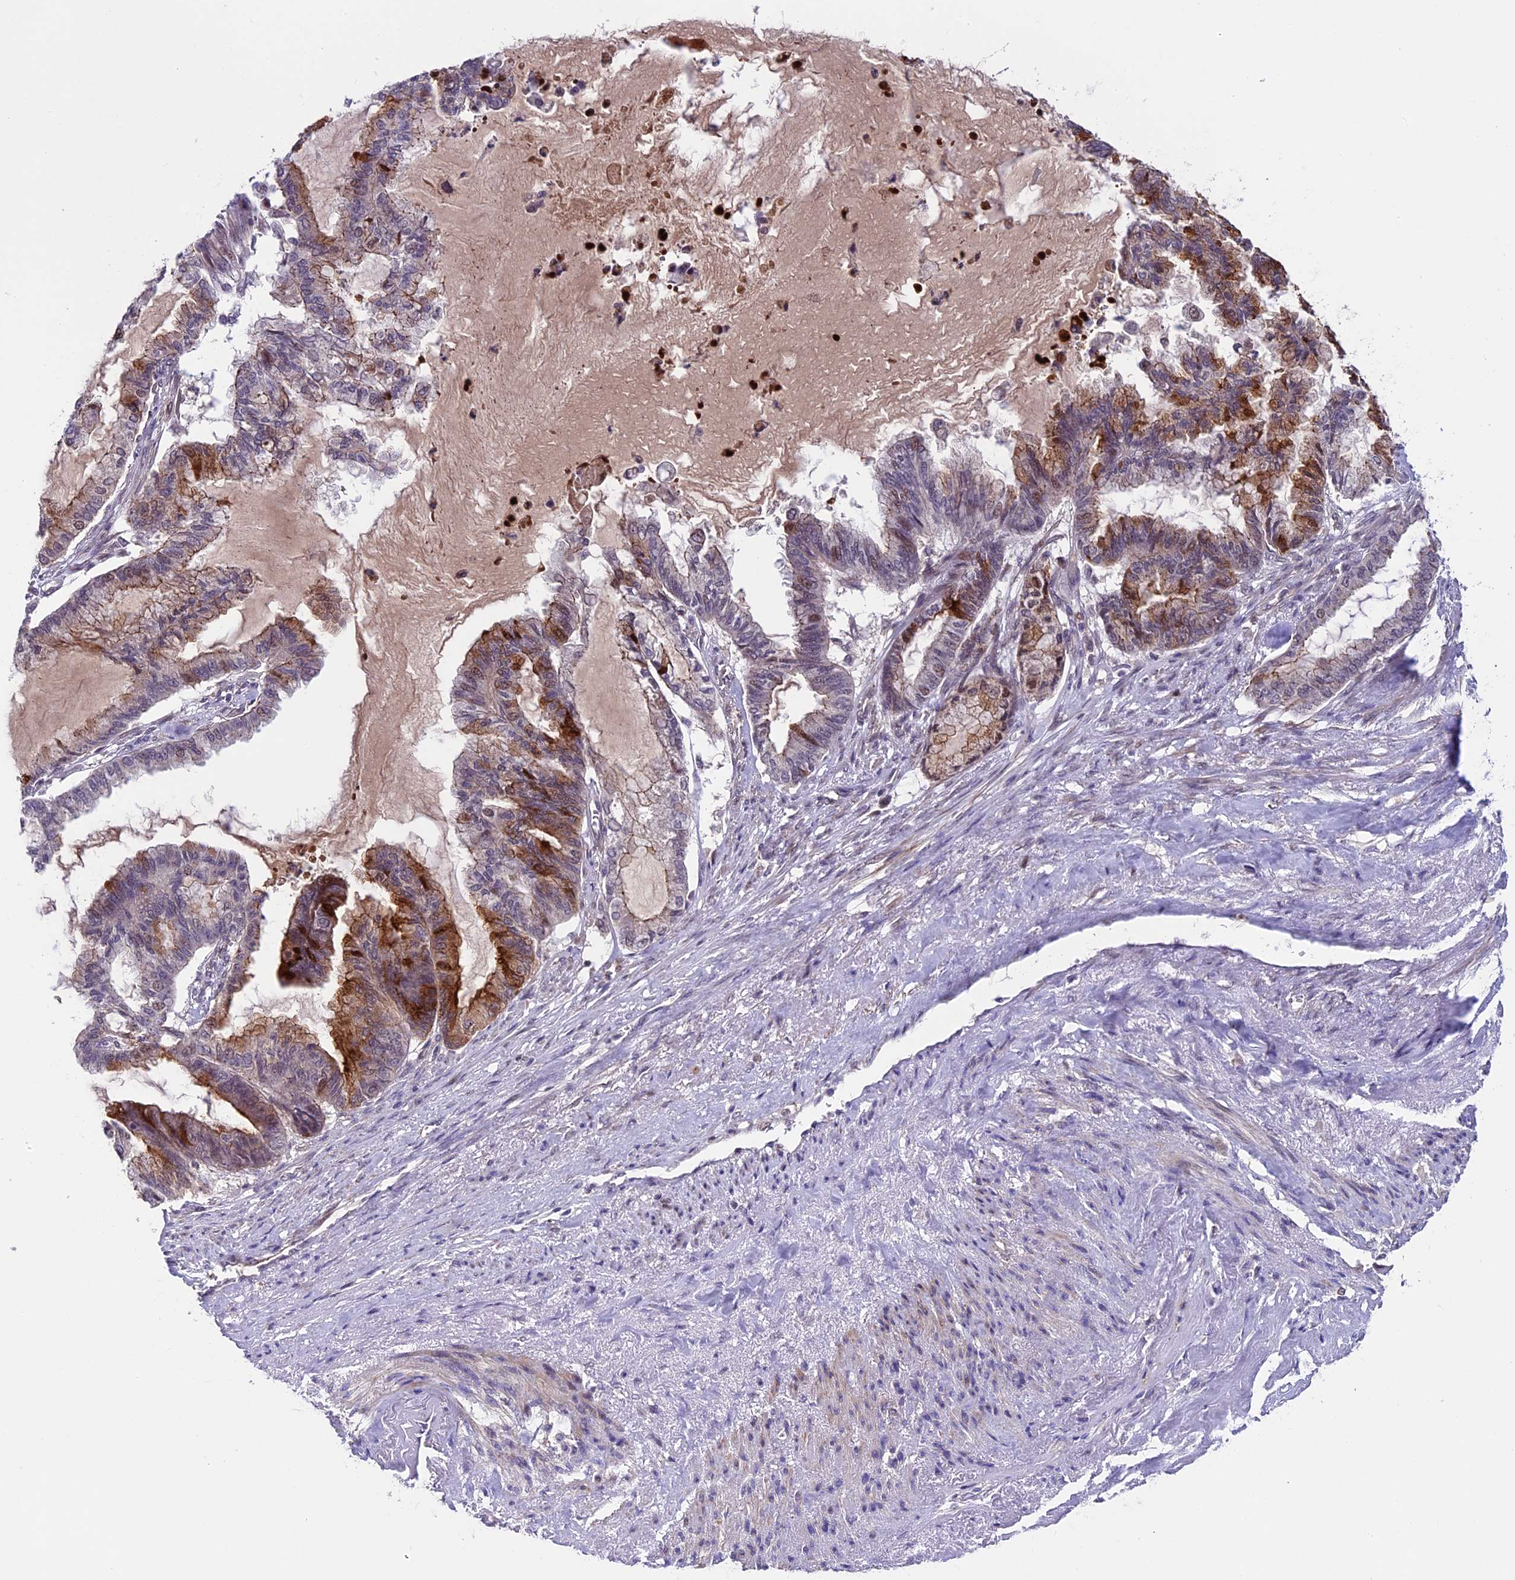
{"staining": {"intensity": "strong", "quantity": "25%-75%", "location": "cytoplasmic/membranous"}, "tissue": "endometrial cancer", "cell_type": "Tumor cells", "image_type": "cancer", "snomed": [{"axis": "morphology", "description": "Adenocarcinoma, NOS"}, {"axis": "topography", "description": "Endometrium"}], "caption": "Endometrial cancer tissue reveals strong cytoplasmic/membranous positivity in about 25%-75% of tumor cells, visualized by immunohistochemistry.", "gene": "SIPA1L3", "patient": {"sex": "female", "age": 86}}